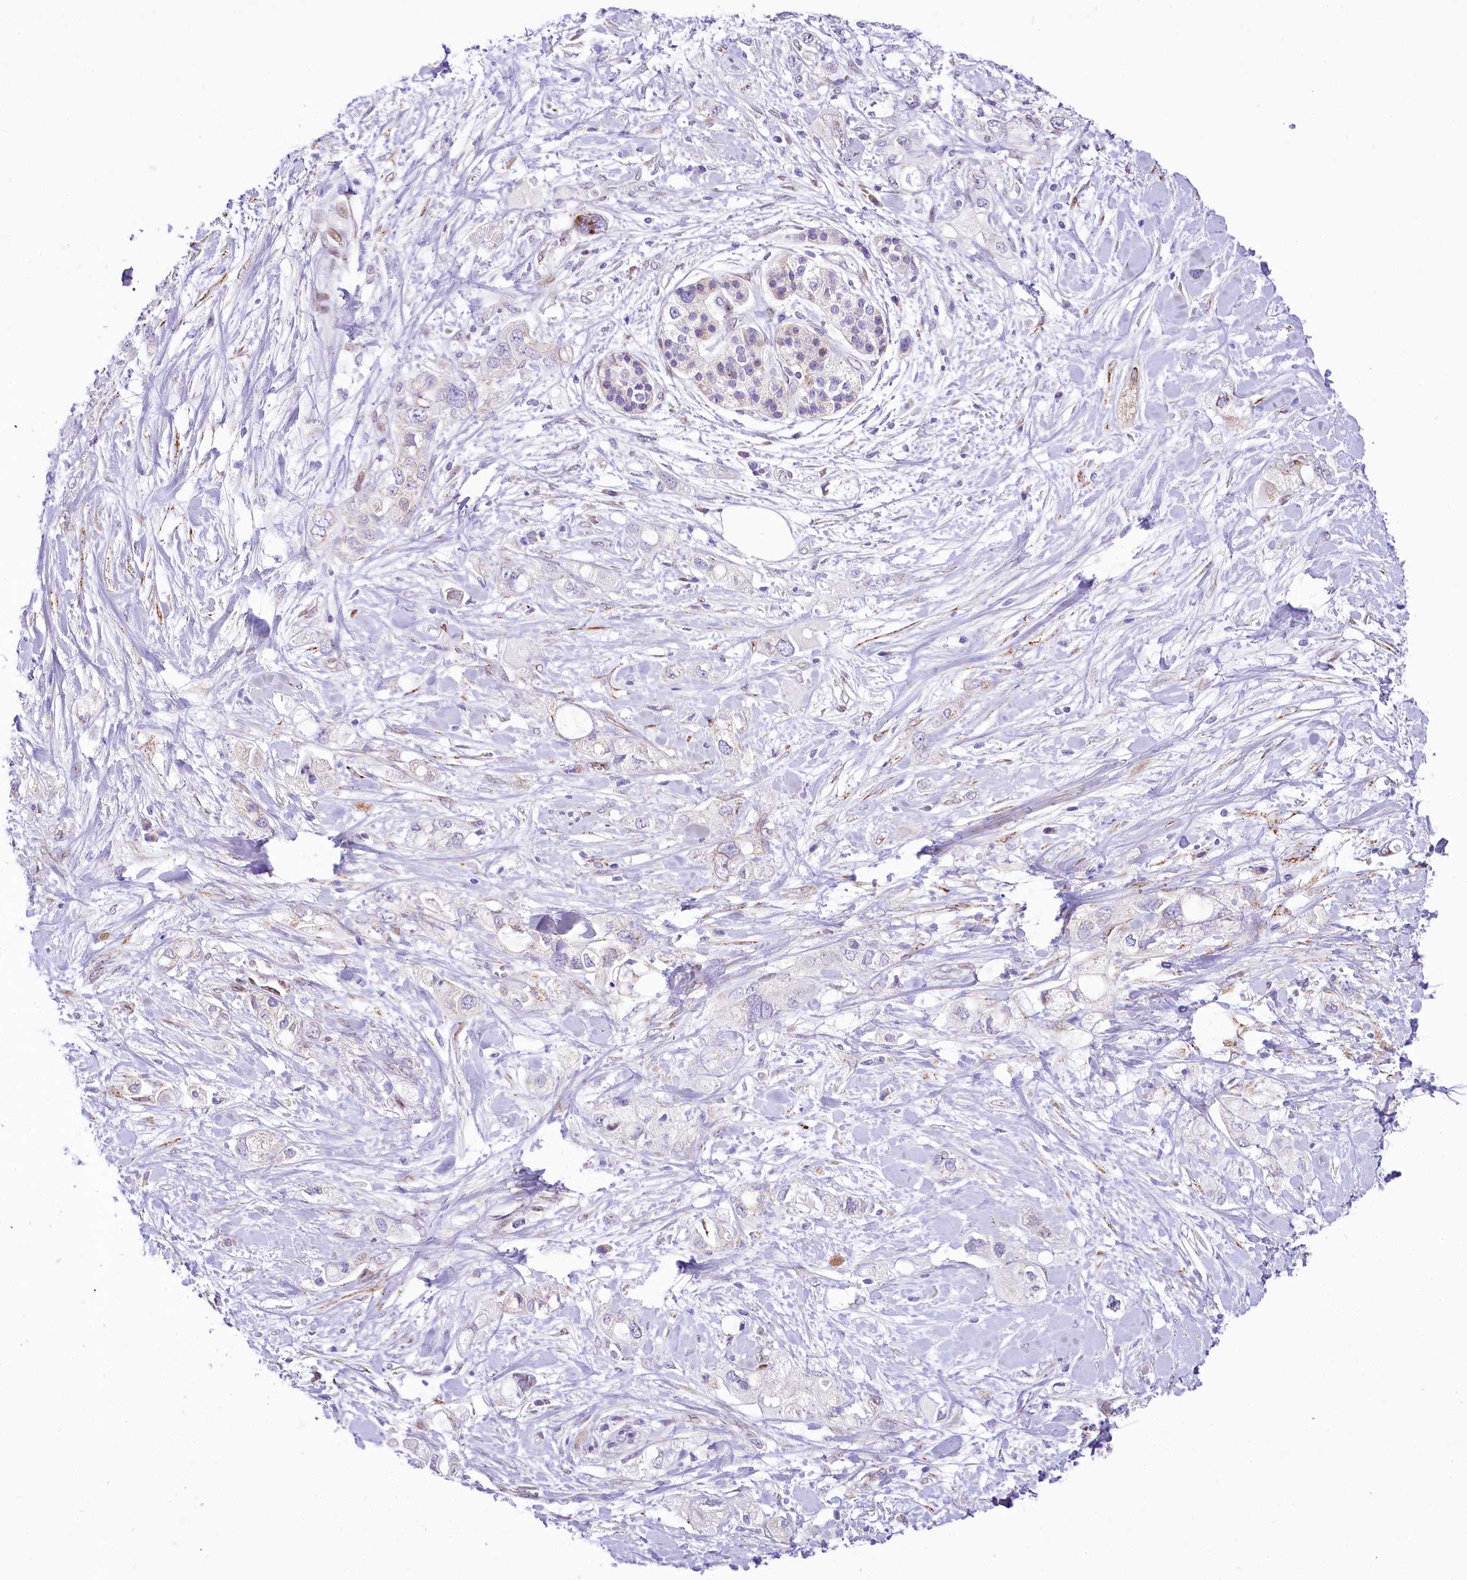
{"staining": {"intensity": "negative", "quantity": "none", "location": "none"}, "tissue": "pancreatic cancer", "cell_type": "Tumor cells", "image_type": "cancer", "snomed": [{"axis": "morphology", "description": "Adenocarcinoma, NOS"}, {"axis": "topography", "description": "Pancreas"}], "caption": "Immunohistochemistry (IHC) of human pancreatic adenocarcinoma demonstrates no expression in tumor cells.", "gene": "PPIP5K2", "patient": {"sex": "female", "age": 56}}